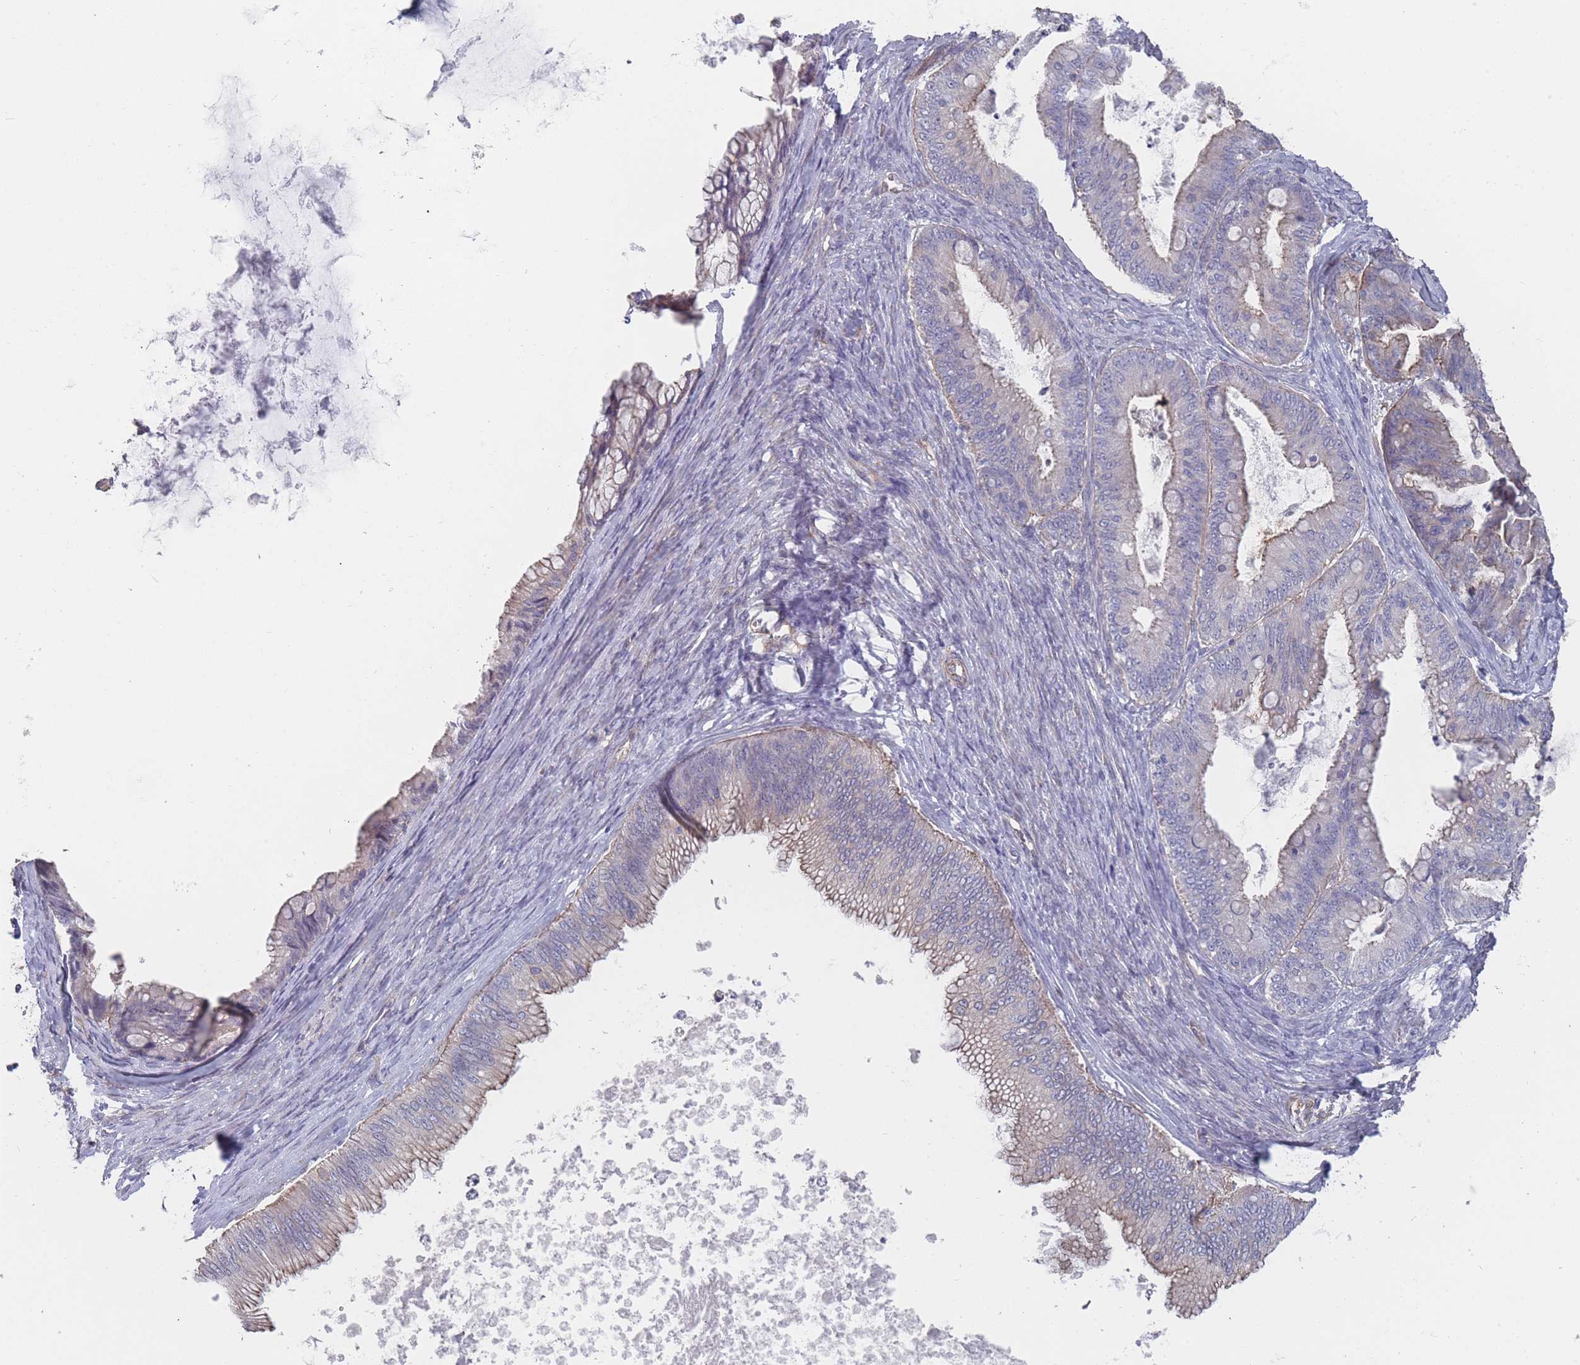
{"staining": {"intensity": "weak", "quantity": "25%-75%", "location": "cytoplasmic/membranous"}, "tissue": "ovarian cancer", "cell_type": "Tumor cells", "image_type": "cancer", "snomed": [{"axis": "morphology", "description": "Cystadenocarcinoma, mucinous, NOS"}, {"axis": "topography", "description": "Ovary"}], "caption": "Immunohistochemical staining of human ovarian cancer (mucinous cystadenocarcinoma) demonstrates low levels of weak cytoplasmic/membranous positivity in approximately 25%-75% of tumor cells.", "gene": "SLC1A6", "patient": {"sex": "female", "age": 35}}